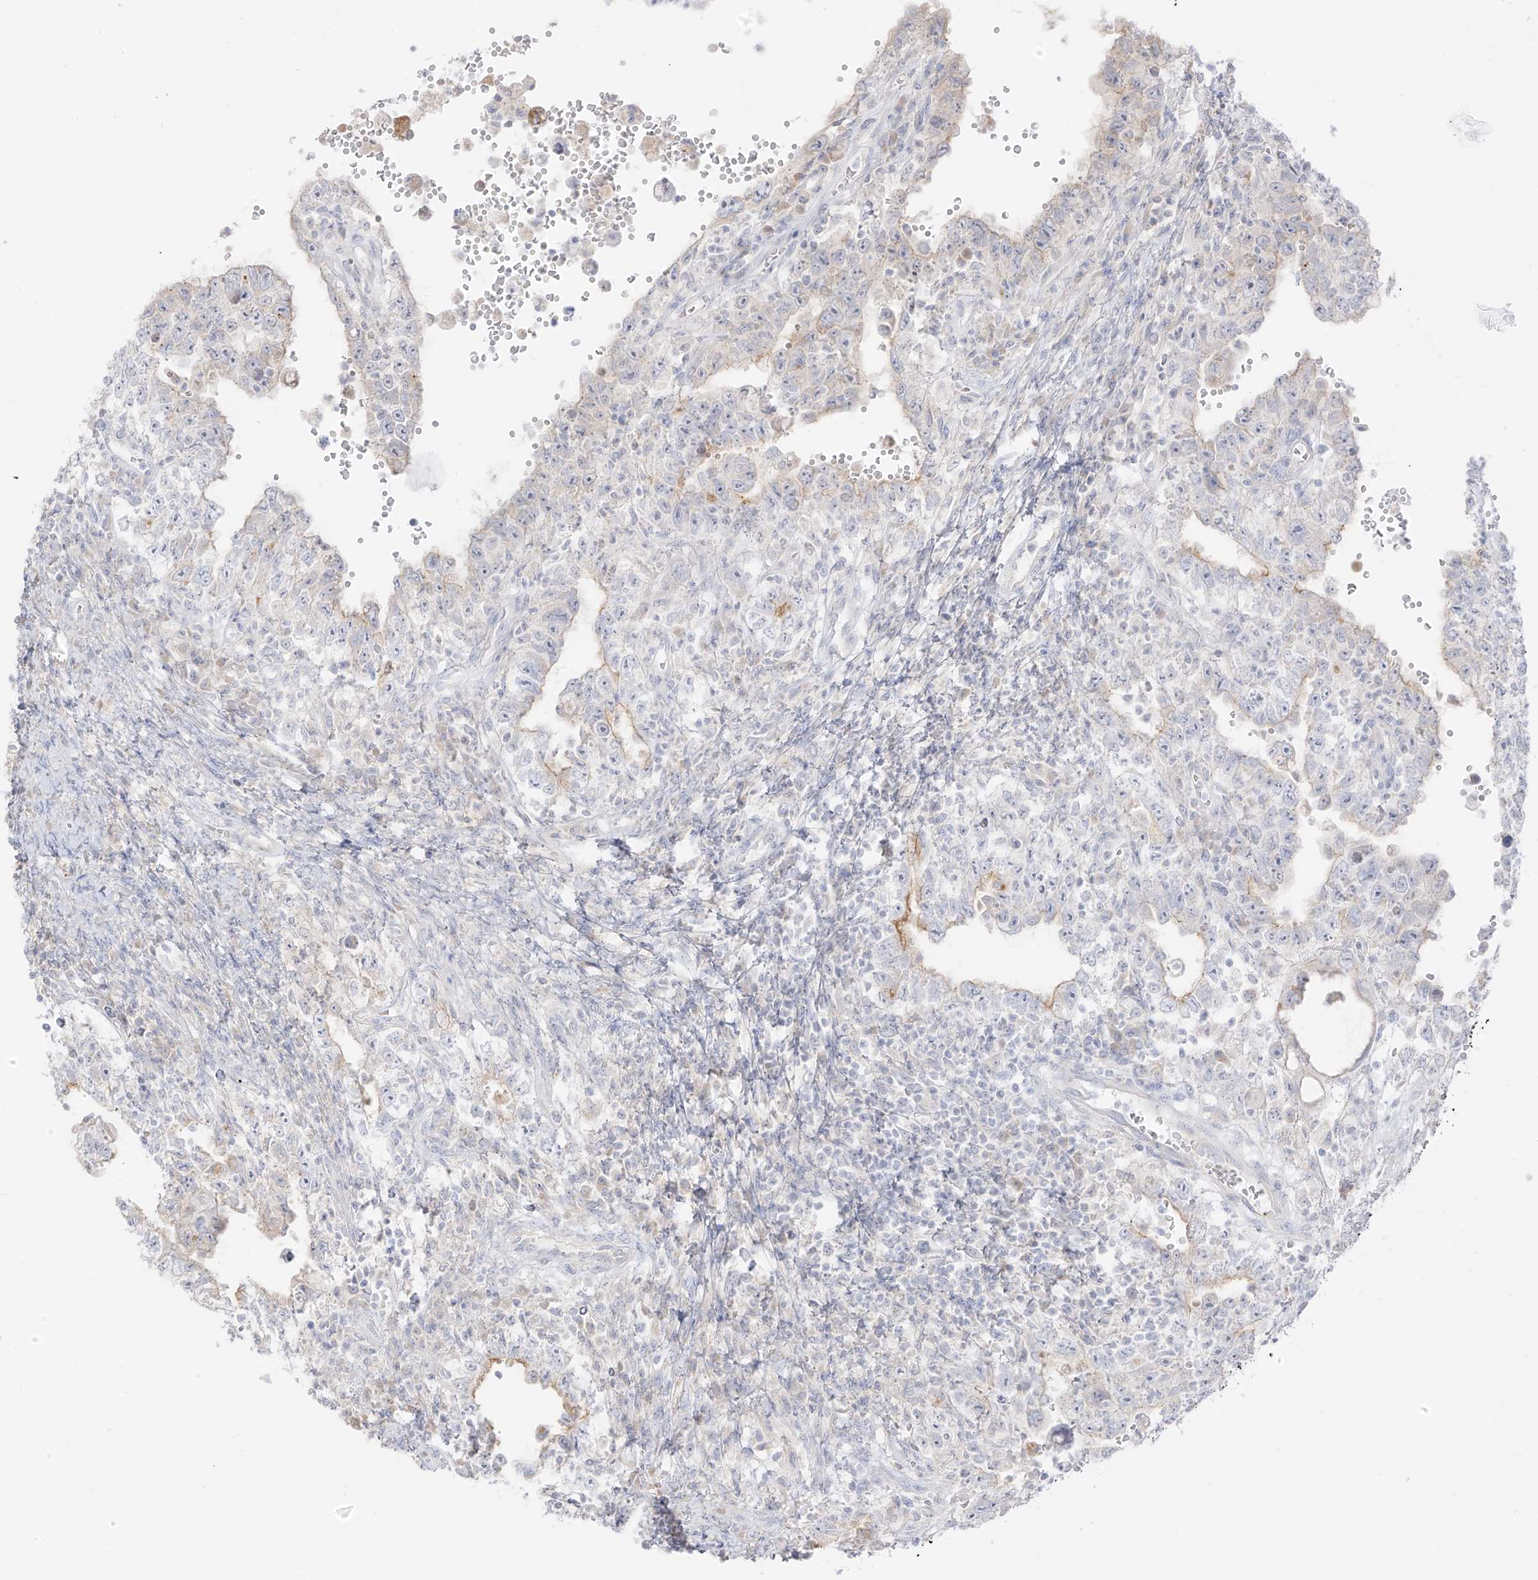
{"staining": {"intensity": "weak", "quantity": "<25%", "location": "cytoplasmic/membranous"}, "tissue": "testis cancer", "cell_type": "Tumor cells", "image_type": "cancer", "snomed": [{"axis": "morphology", "description": "Carcinoma, Embryonal, NOS"}, {"axis": "topography", "description": "Testis"}], "caption": "Immunohistochemical staining of testis cancer (embryonal carcinoma) reveals no significant positivity in tumor cells.", "gene": "C11orf87", "patient": {"sex": "male", "age": 26}}